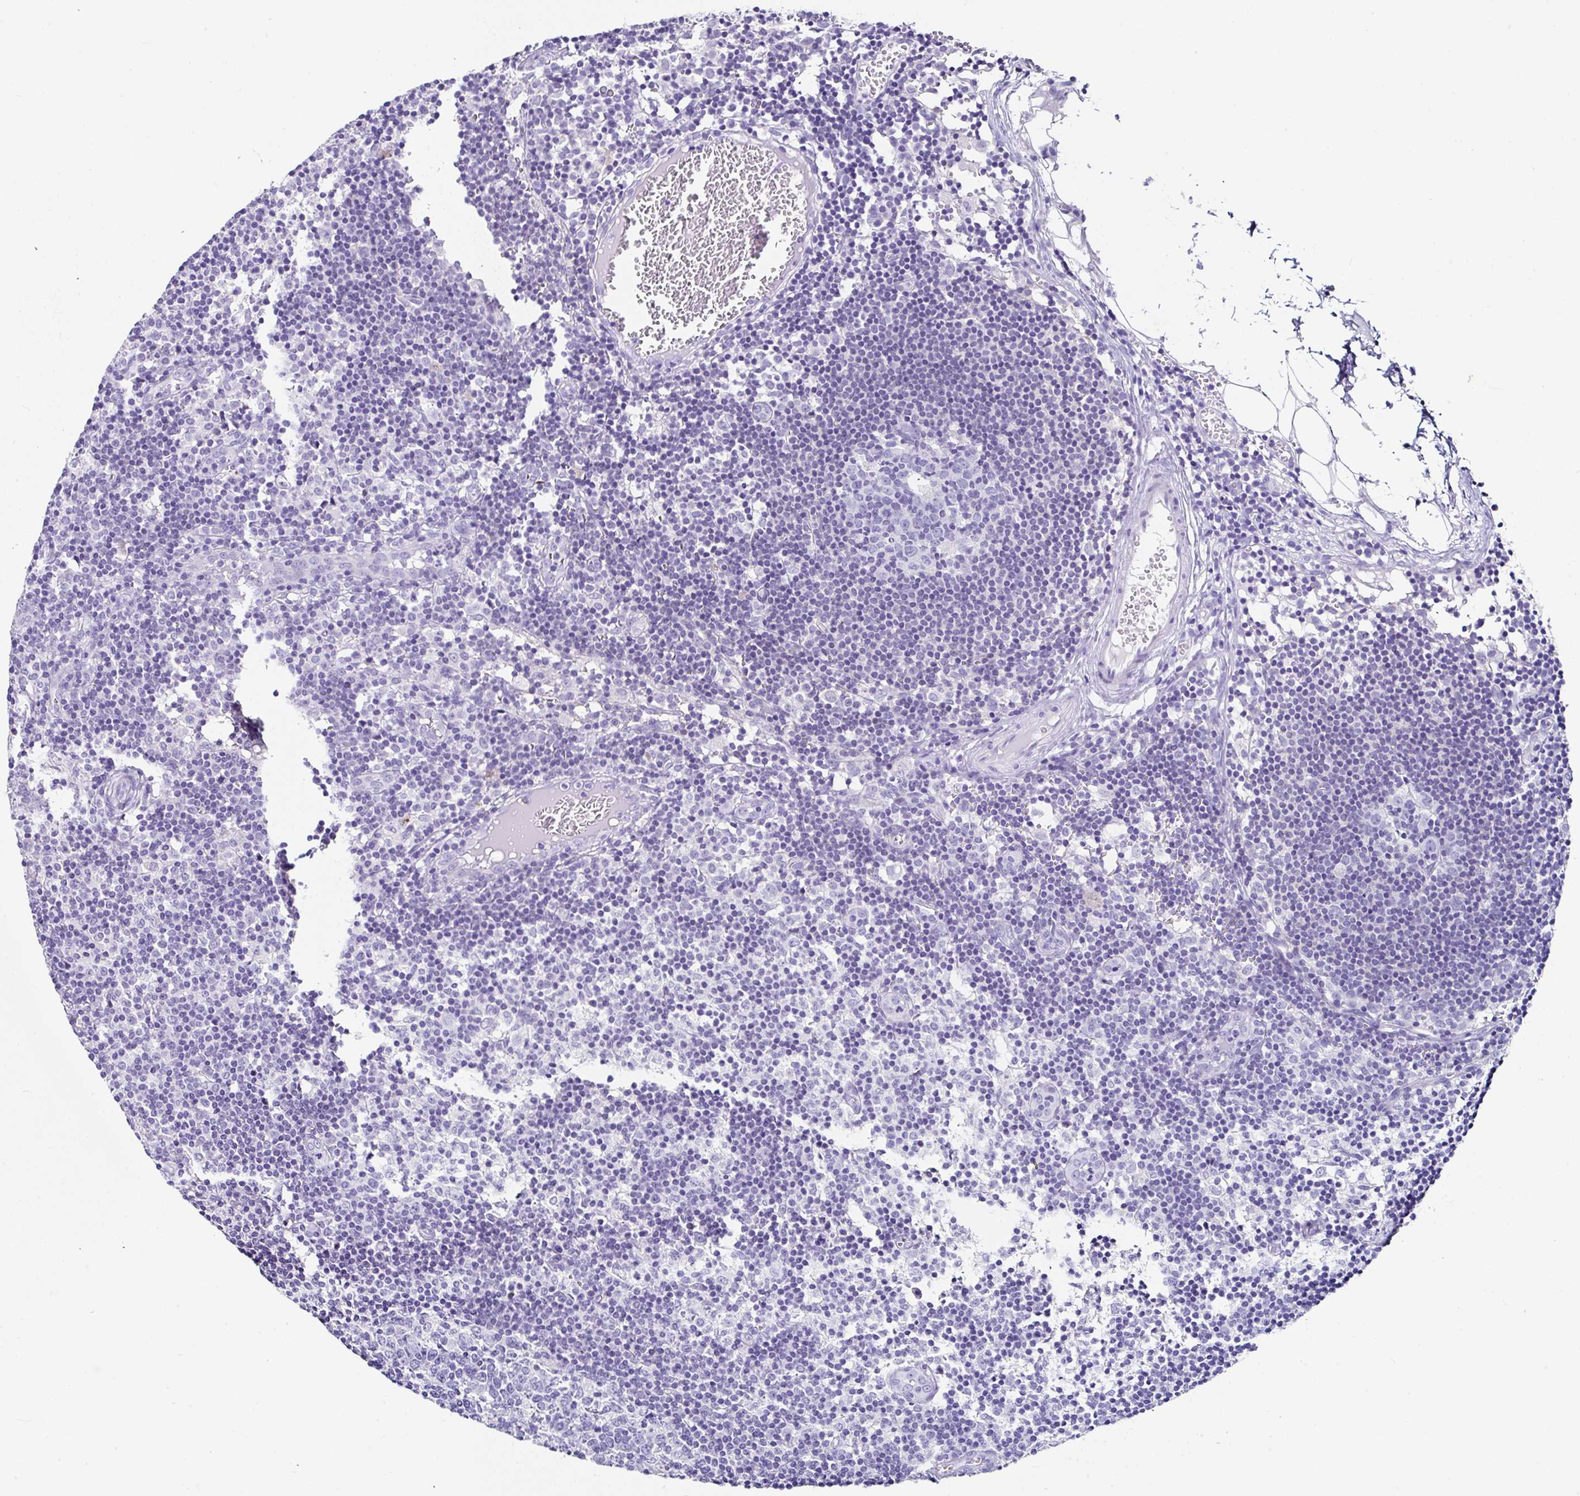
{"staining": {"intensity": "negative", "quantity": "none", "location": "none"}, "tissue": "lymph node", "cell_type": "Germinal center cells", "image_type": "normal", "snomed": [{"axis": "morphology", "description": "Normal tissue, NOS"}, {"axis": "topography", "description": "Lymph node"}], "caption": "This is an immunohistochemistry (IHC) photomicrograph of unremarkable human lymph node. There is no positivity in germinal center cells.", "gene": "UGT3A1", "patient": {"sex": "female", "age": 45}}